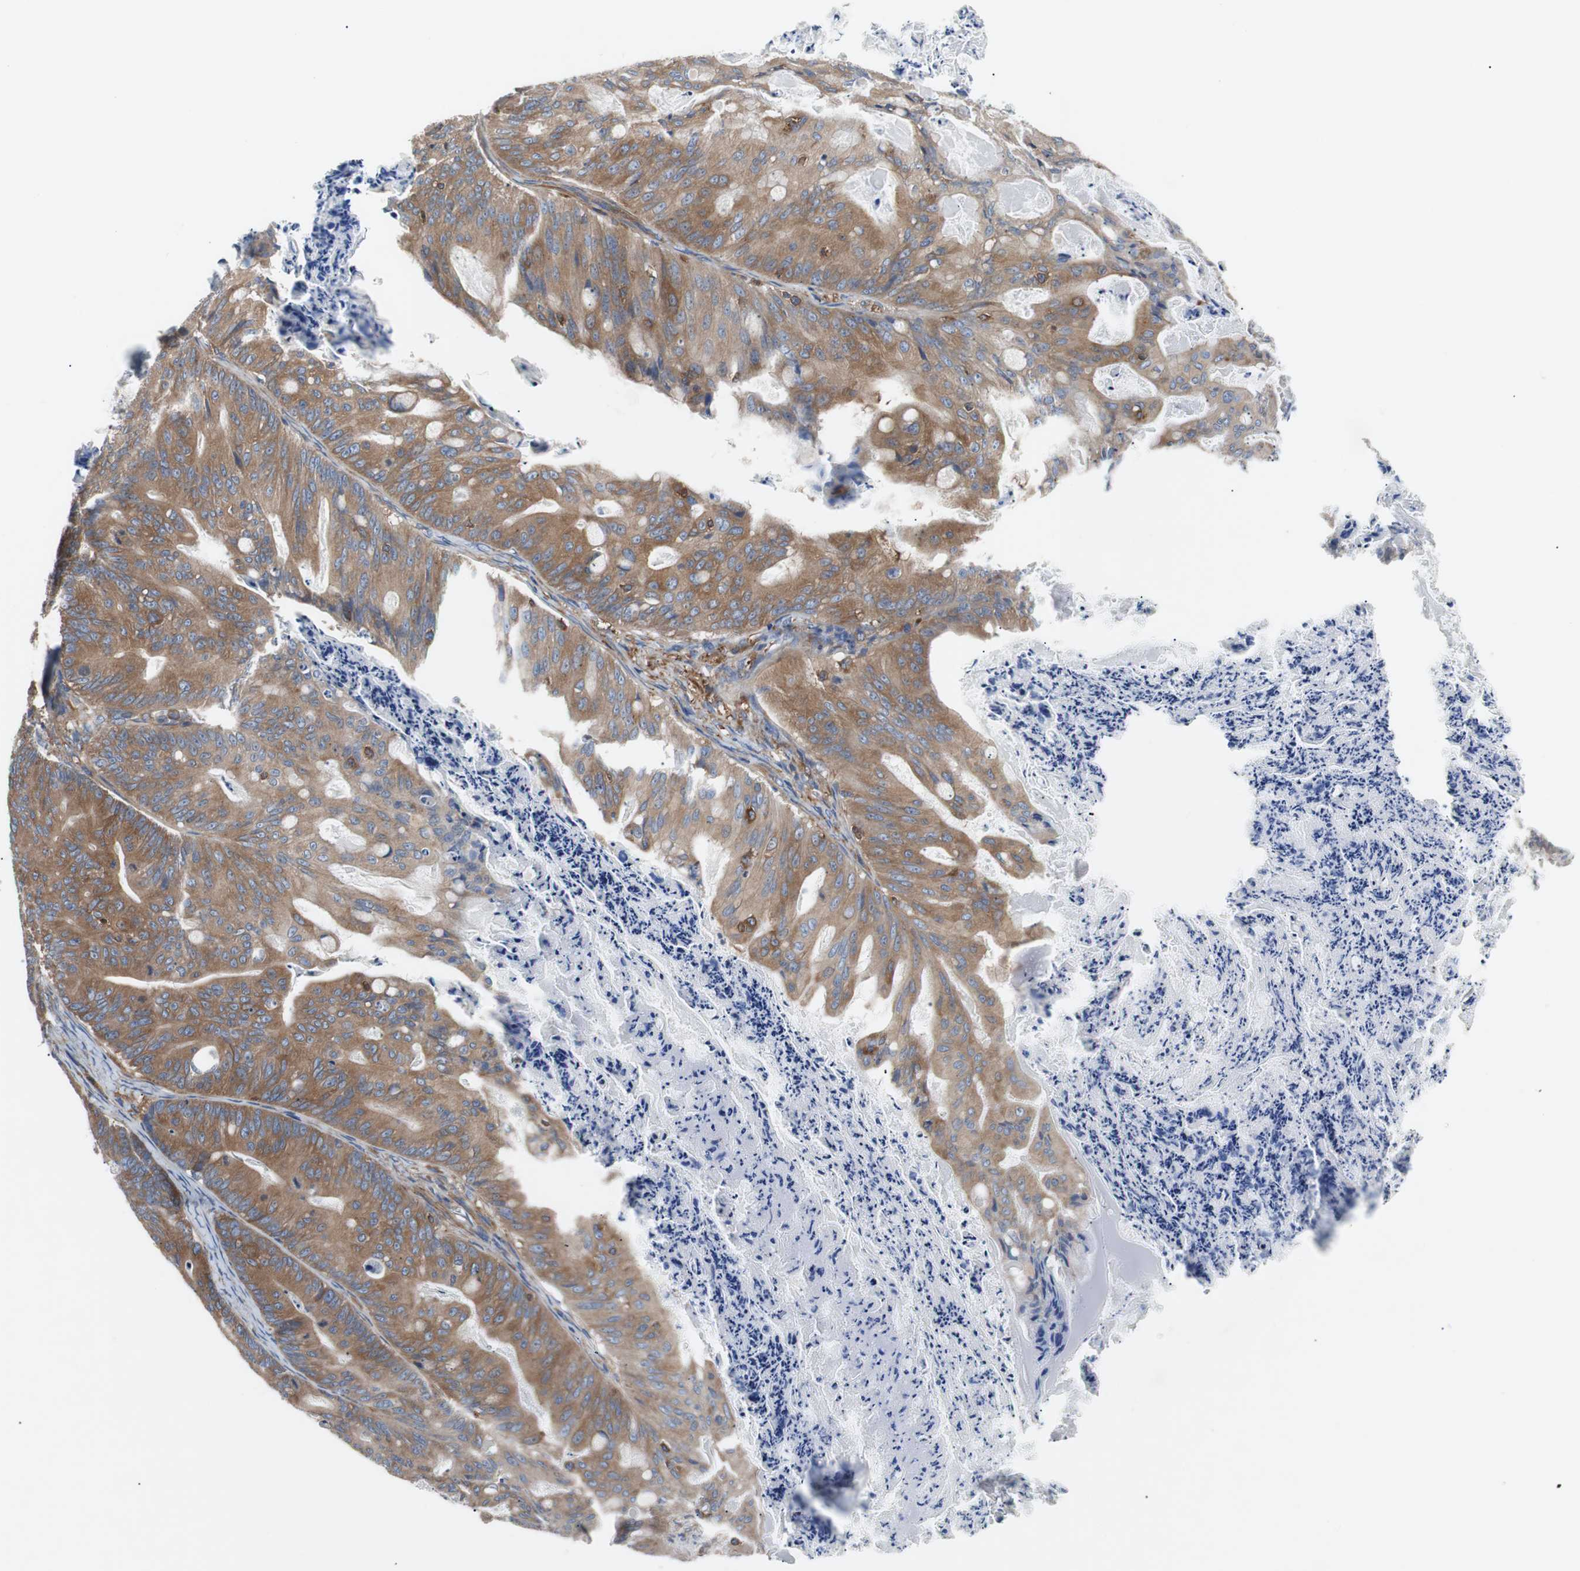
{"staining": {"intensity": "moderate", "quantity": ">75%", "location": "cytoplasmic/membranous"}, "tissue": "ovarian cancer", "cell_type": "Tumor cells", "image_type": "cancer", "snomed": [{"axis": "morphology", "description": "Cystadenocarcinoma, mucinous, NOS"}, {"axis": "topography", "description": "Ovary"}], "caption": "Protein staining of ovarian mucinous cystadenocarcinoma tissue reveals moderate cytoplasmic/membranous staining in approximately >75% of tumor cells. (IHC, brightfield microscopy, high magnification).", "gene": "GYS1", "patient": {"sex": "female", "age": 36}}